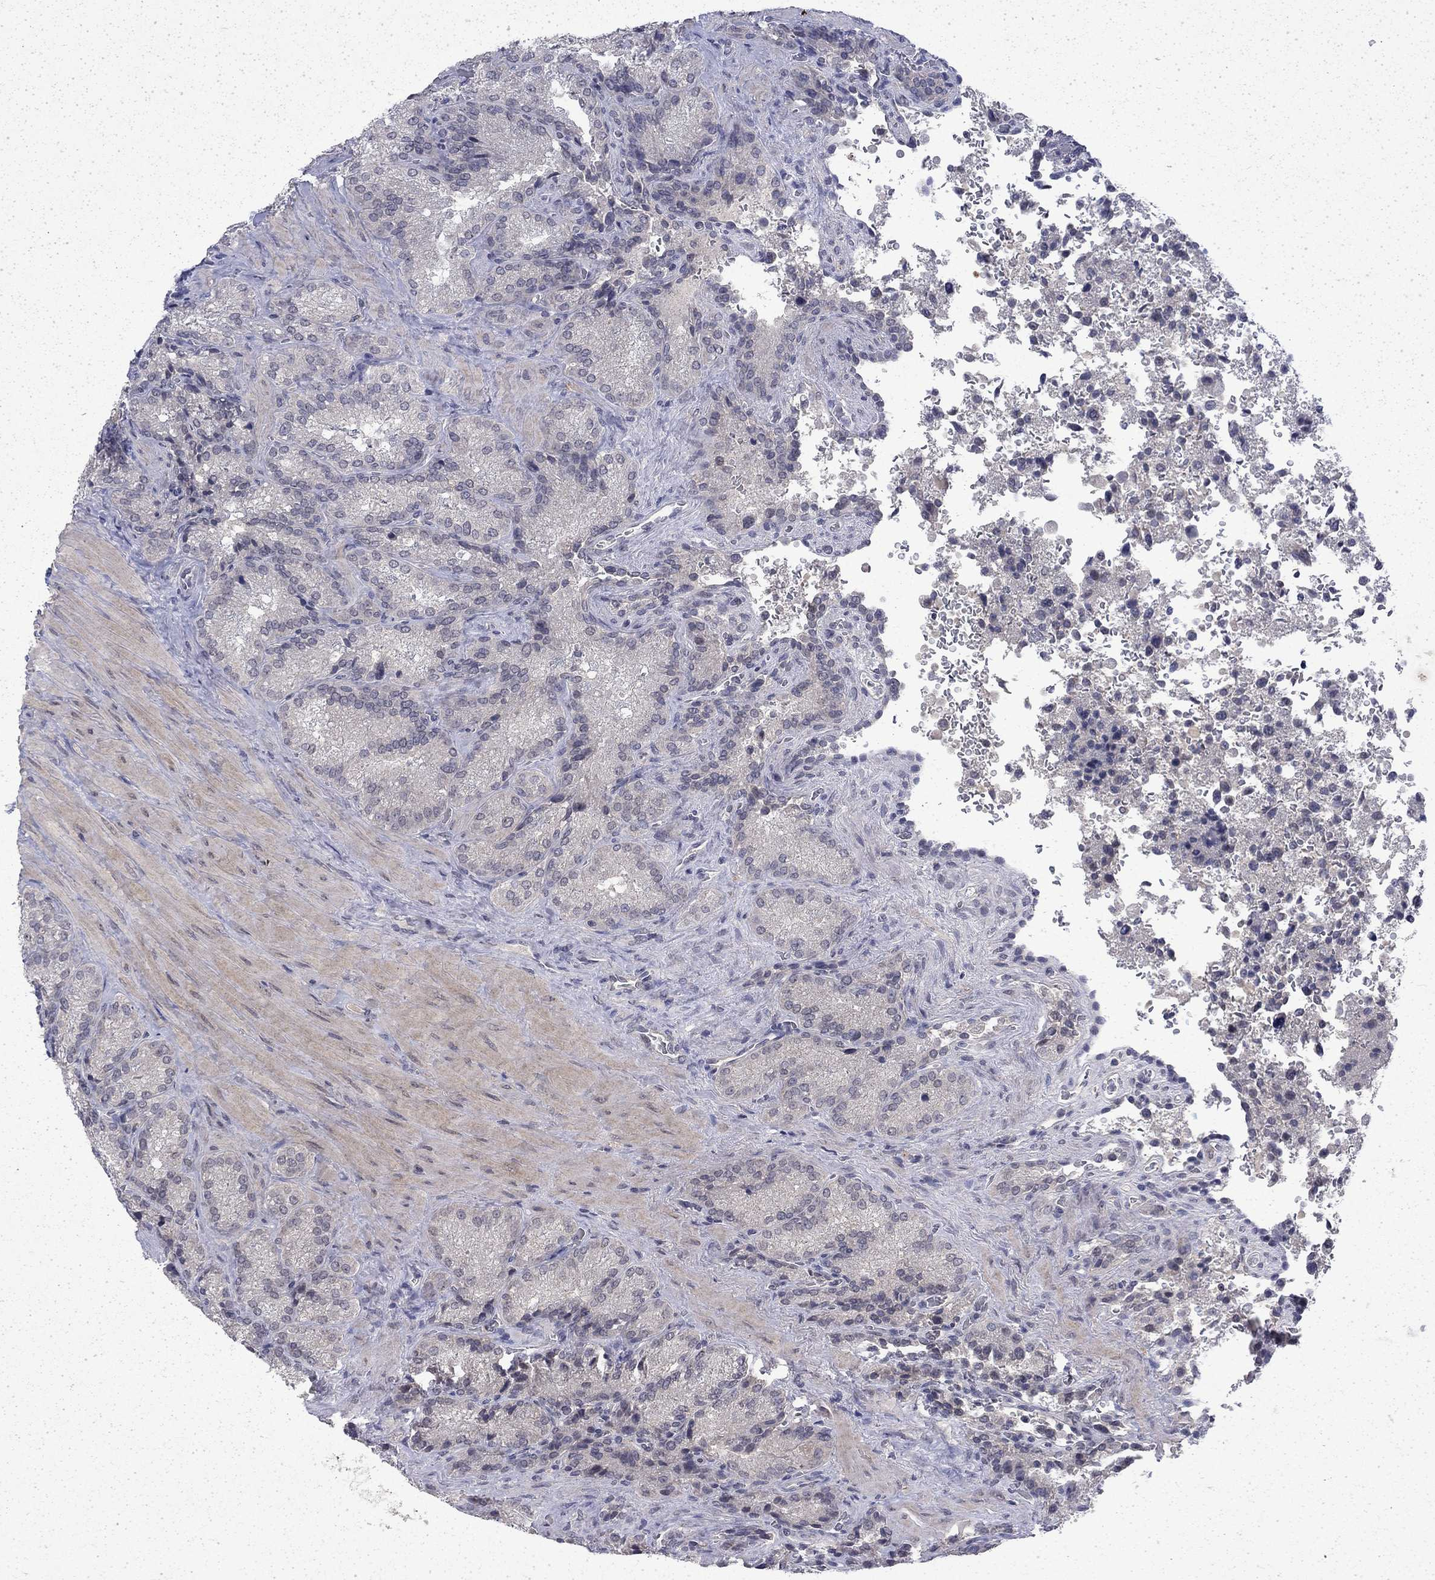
{"staining": {"intensity": "negative", "quantity": "none", "location": "none"}, "tissue": "seminal vesicle", "cell_type": "Glandular cells", "image_type": "normal", "snomed": [{"axis": "morphology", "description": "Normal tissue, NOS"}, {"axis": "topography", "description": "Seminal veicle"}], "caption": "This is an immunohistochemistry micrograph of unremarkable seminal vesicle. There is no expression in glandular cells.", "gene": "CHAT", "patient": {"sex": "male", "age": 37}}